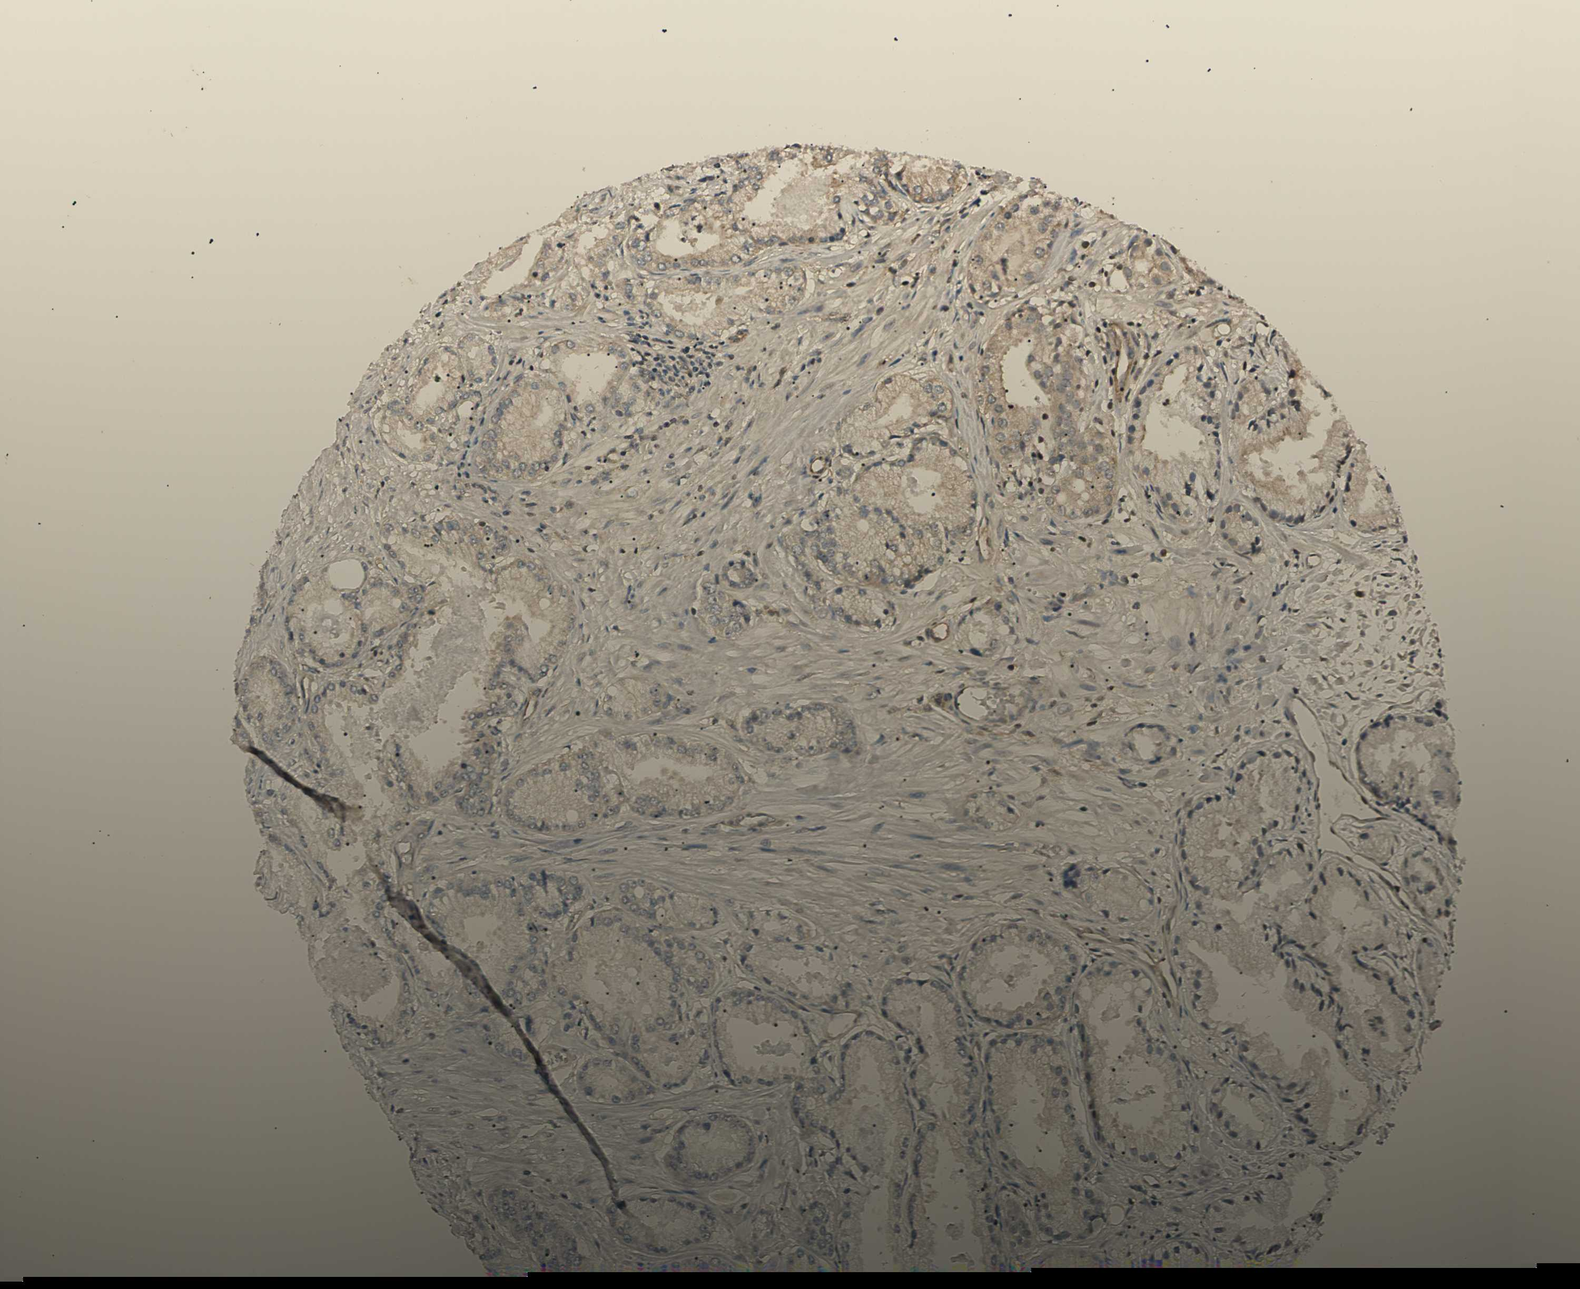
{"staining": {"intensity": "weak", "quantity": "25%-75%", "location": "cytoplasmic/membranous"}, "tissue": "prostate cancer", "cell_type": "Tumor cells", "image_type": "cancer", "snomed": [{"axis": "morphology", "description": "Adenocarcinoma, Low grade"}, {"axis": "topography", "description": "Prostate"}], "caption": "Protein staining by IHC demonstrates weak cytoplasmic/membranous staining in about 25%-75% of tumor cells in prostate cancer.", "gene": "EPN1", "patient": {"sex": "male", "age": 72}}